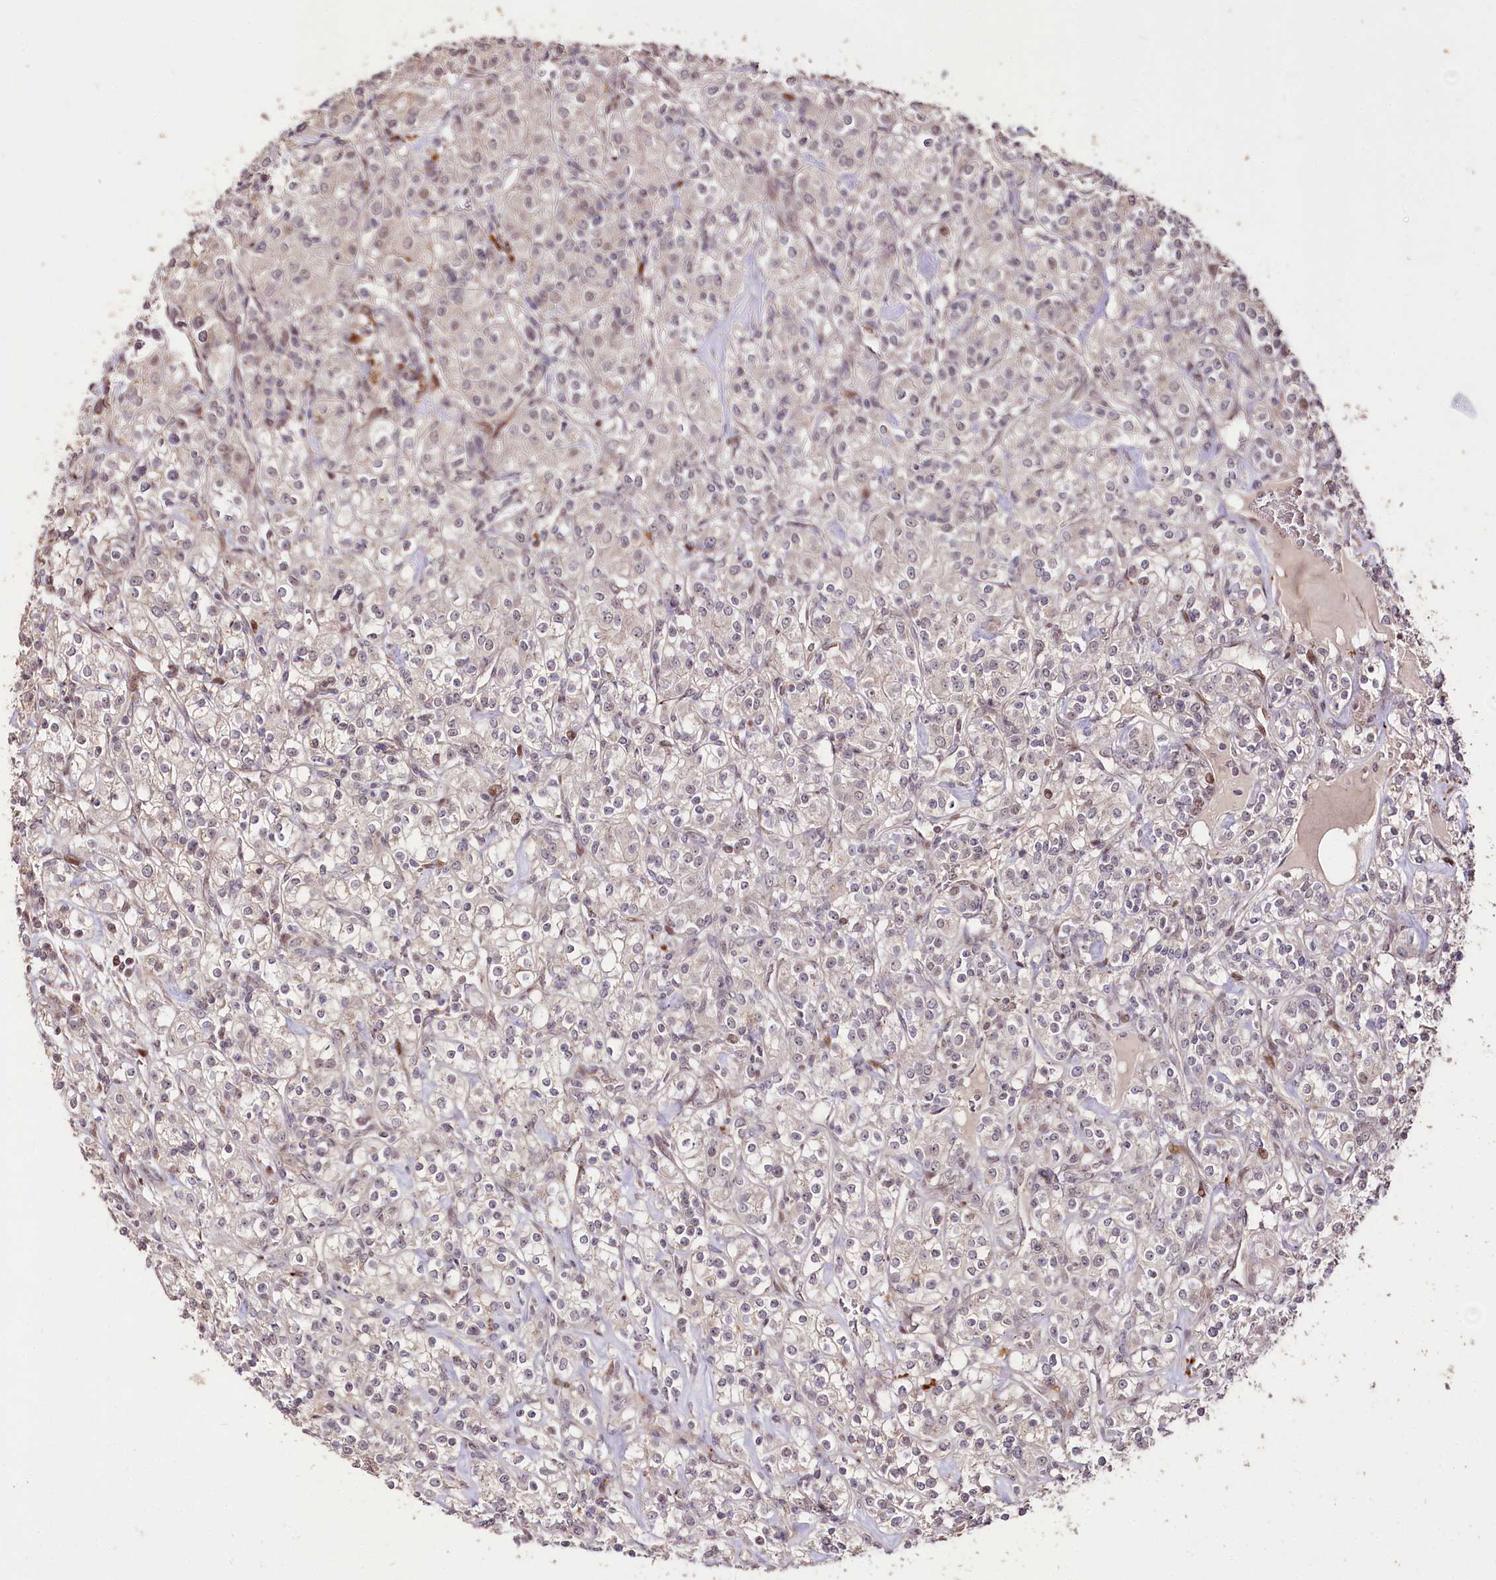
{"staining": {"intensity": "negative", "quantity": "none", "location": "none"}, "tissue": "renal cancer", "cell_type": "Tumor cells", "image_type": "cancer", "snomed": [{"axis": "morphology", "description": "Adenocarcinoma, NOS"}, {"axis": "topography", "description": "Kidney"}], "caption": "Immunohistochemistry photomicrograph of neoplastic tissue: renal cancer (adenocarcinoma) stained with DAB reveals no significant protein positivity in tumor cells.", "gene": "CARD19", "patient": {"sex": "male", "age": 77}}